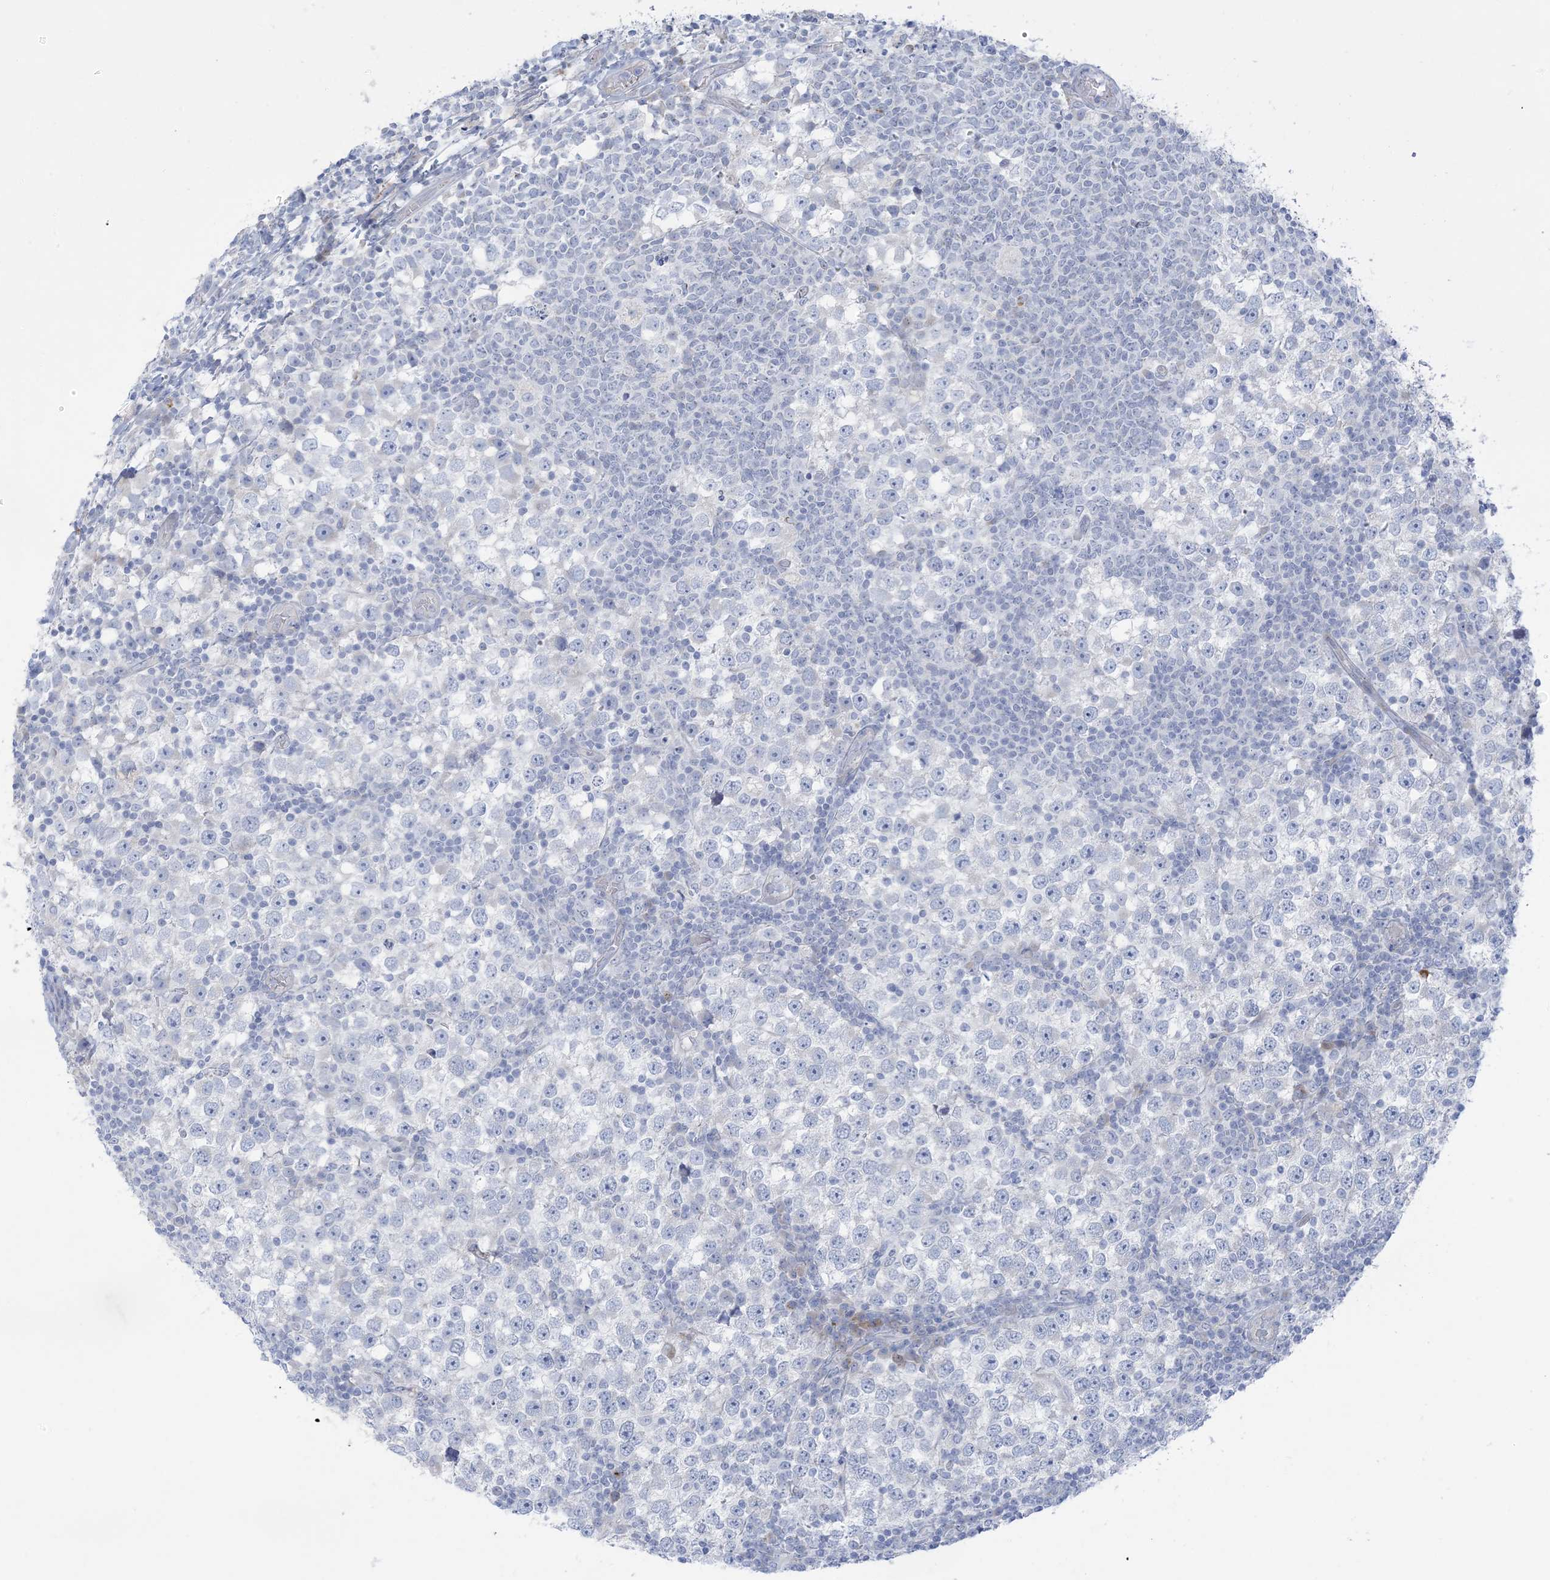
{"staining": {"intensity": "negative", "quantity": "none", "location": "none"}, "tissue": "testis cancer", "cell_type": "Tumor cells", "image_type": "cancer", "snomed": [{"axis": "morphology", "description": "Seminoma, NOS"}, {"axis": "topography", "description": "Testis"}], "caption": "Immunohistochemical staining of human testis seminoma displays no significant positivity in tumor cells. (DAB immunohistochemistry, high magnification).", "gene": "XIRP2", "patient": {"sex": "male", "age": 65}}